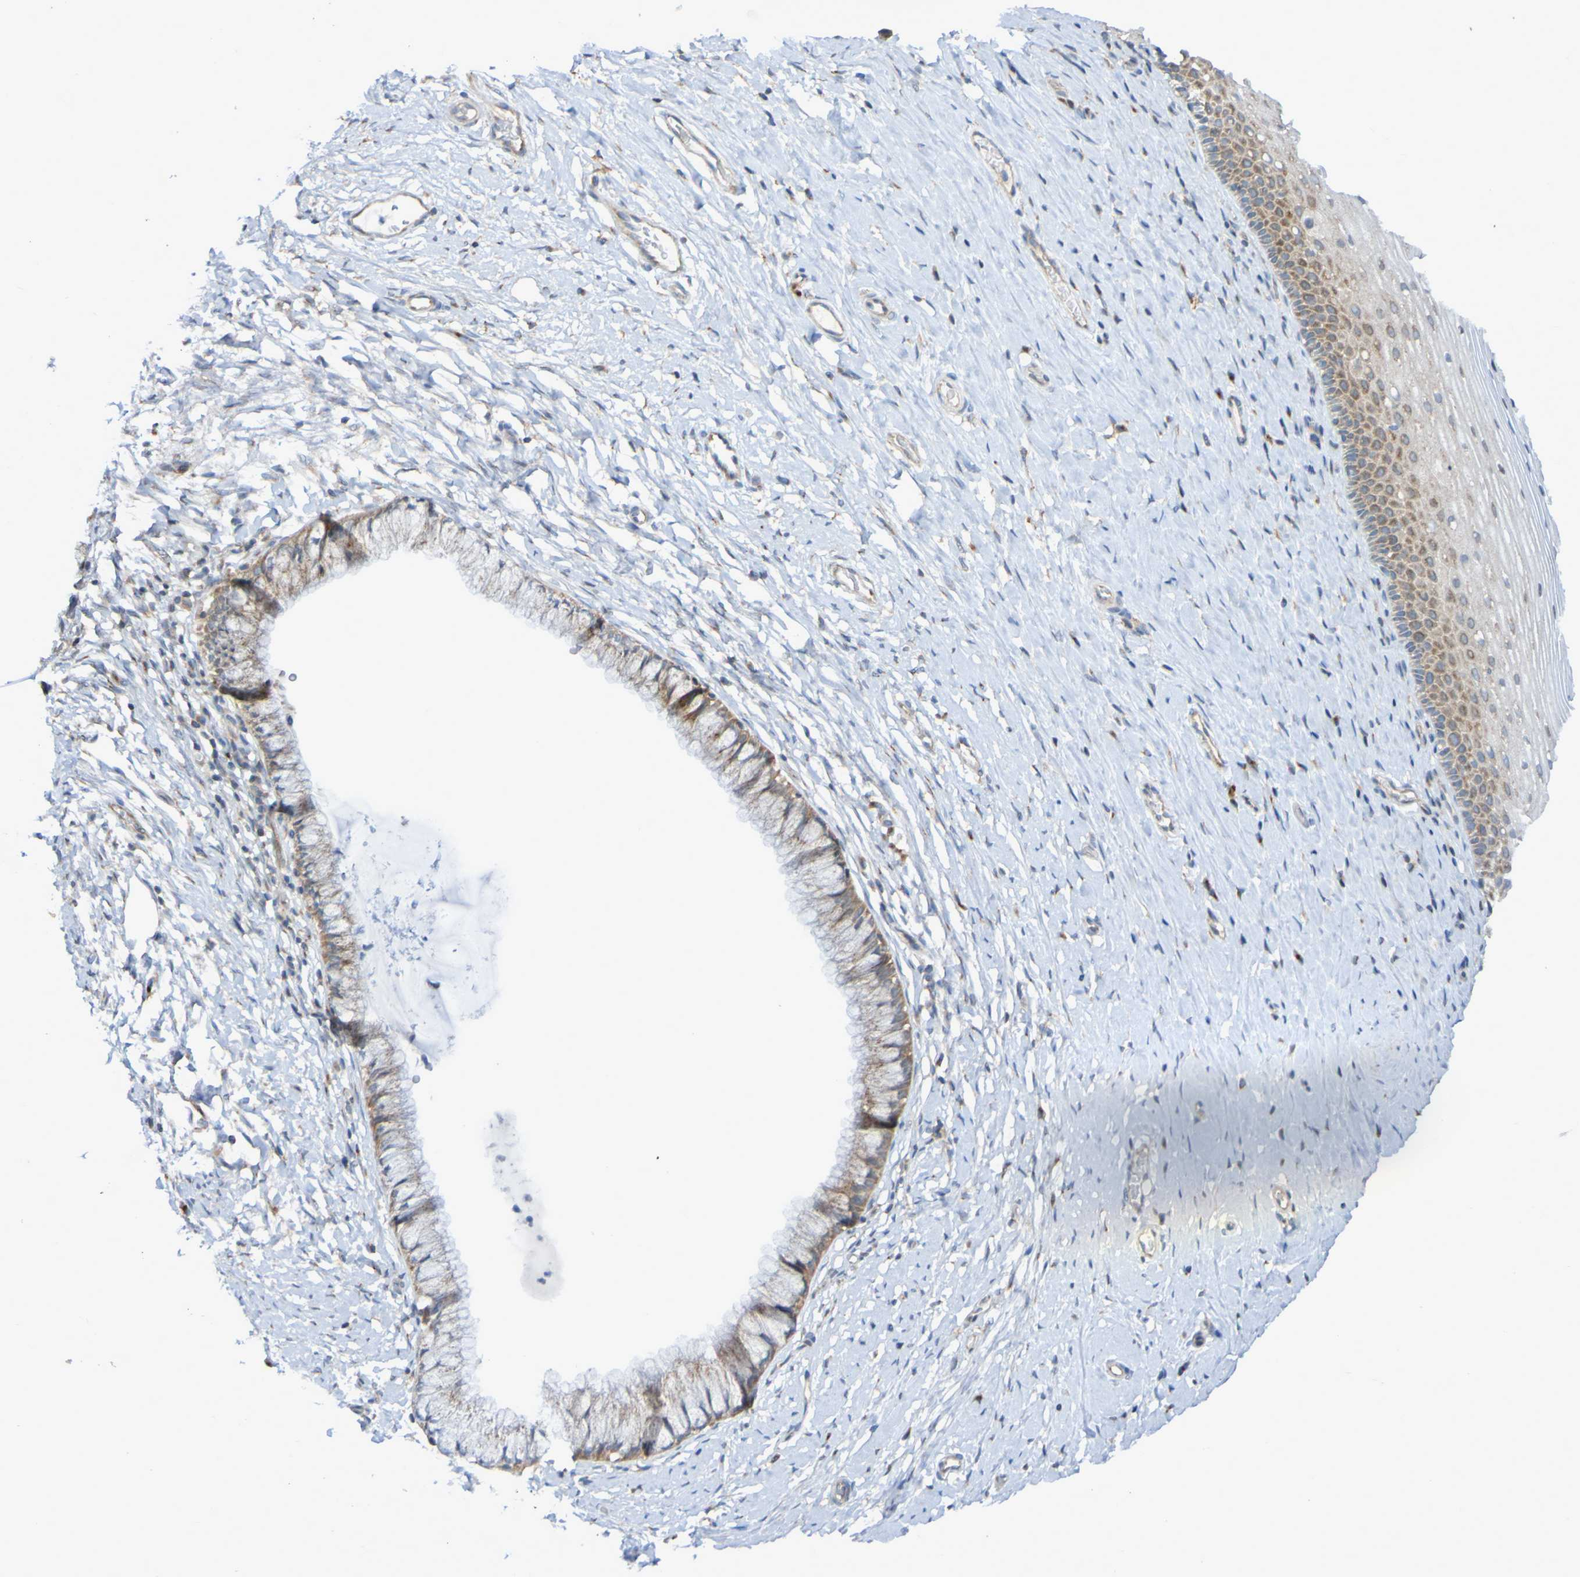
{"staining": {"intensity": "moderate", "quantity": ">75%", "location": "cytoplasmic/membranous"}, "tissue": "cervix", "cell_type": "Glandular cells", "image_type": "normal", "snomed": [{"axis": "morphology", "description": "Normal tissue, NOS"}, {"axis": "topography", "description": "Cervix"}], "caption": "Glandular cells demonstrate moderate cytoplasmic/membranous positivity in approximately >75% of cells in benign cervix.", "gene": "LMBRD2", "patient": {"sex": "female", "age": 39}}